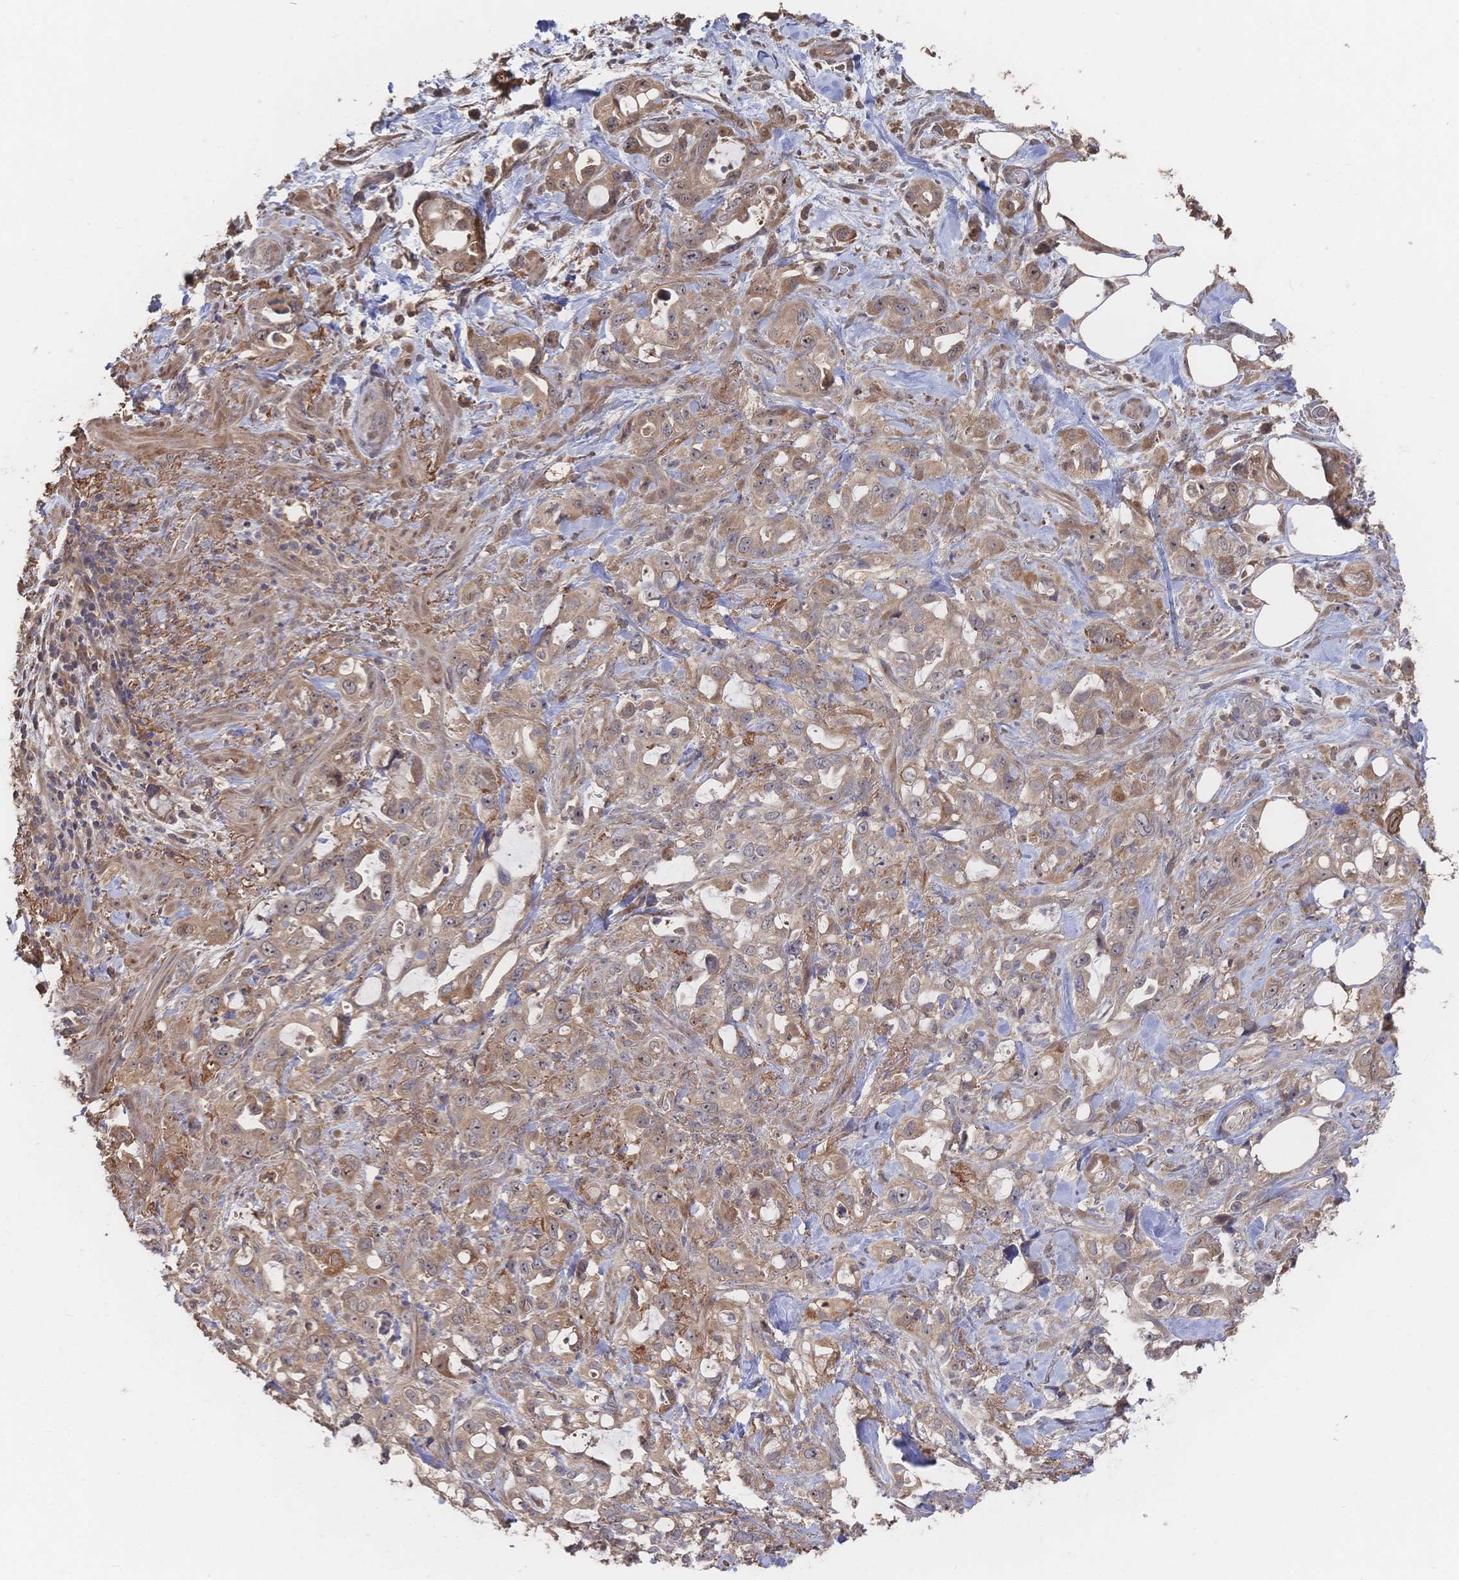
{"staining": {"intensity": "weak", "quantity": ">75%", "location": "cytoplasmic/membranous,nuclear"}, "tissue": "pancreatic cancer", "cell_type": "Tumor cells", "image_type": "cancer", "snomed": [{"axis": "morphology", "description": "Adenocarcinoma, NOS"}, {"axis": "topography", "description": "Pancreas"}], "caption": "Protein staining of pancreatic cancer tissue reveals weak cytoplasmic/membranous and nuclear expression in about >75% of tumor cells.", "gene": "DNAJA4", "patient": {"sex": "female", "age": 61}}